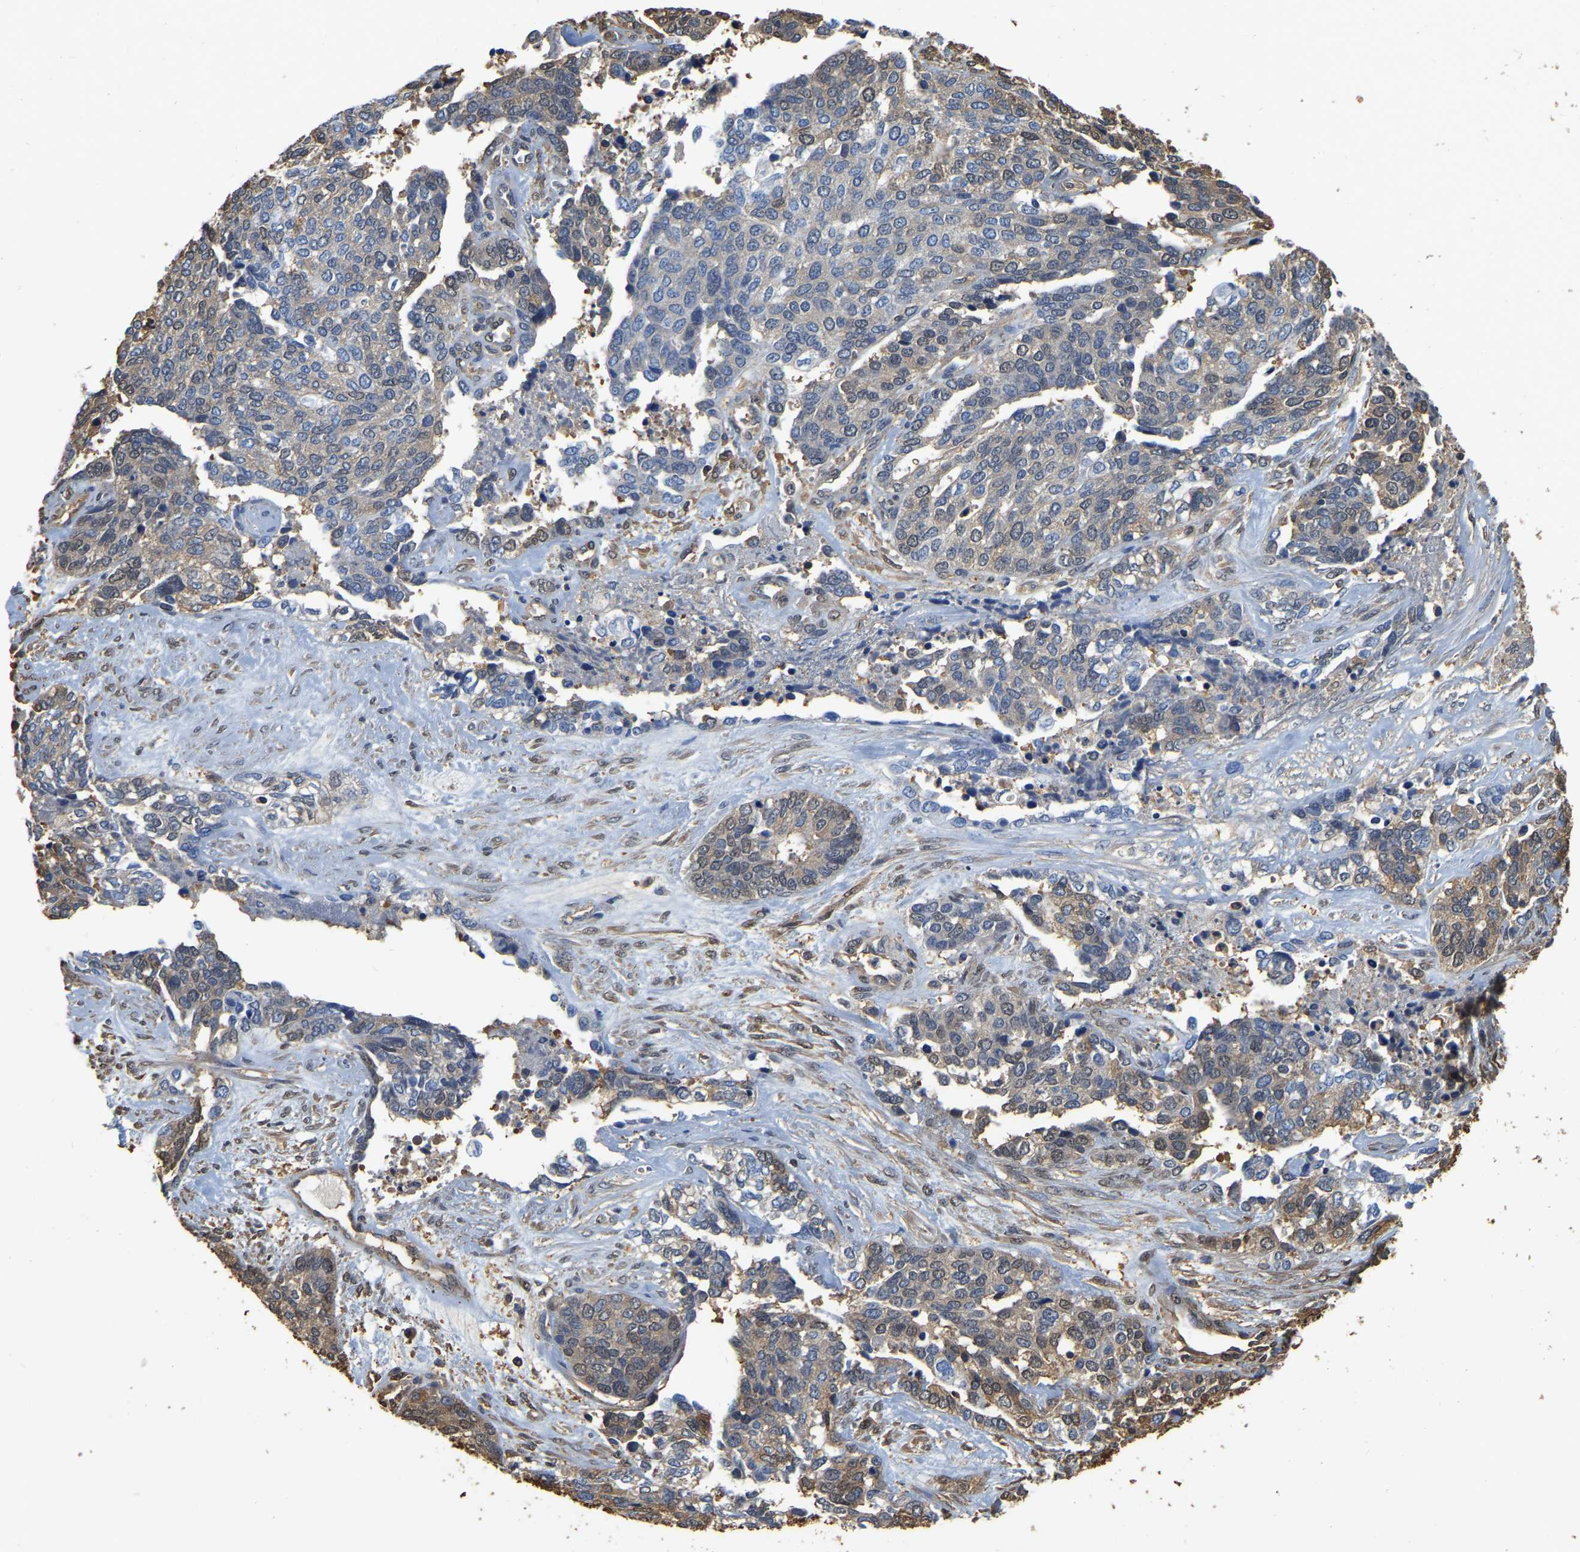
{"staining": {"intensity": "weak", "quantity": "<25%", "location": "cytoplasmic/membranous"}, "tissue": "ovarian cancer", "cell_type": "Tumor cells", "image_type": "cancer", "snomed": [{"axis": "morphology", "description": "Cystadenocarcinoma, serous, NOS"}, {"axis": "topography", "description": "Ovary"}], "caption": "An immunohistochemistry (IHC) photomicrograph of ovarian cancer (serous cystadenocarcinoma) is shown. There is no staining in tumor cells of ovarian cancer (serous cystadenocarcinoma).", "gene": "LDHB", "patient": {"sex": "female", "age": 44}}